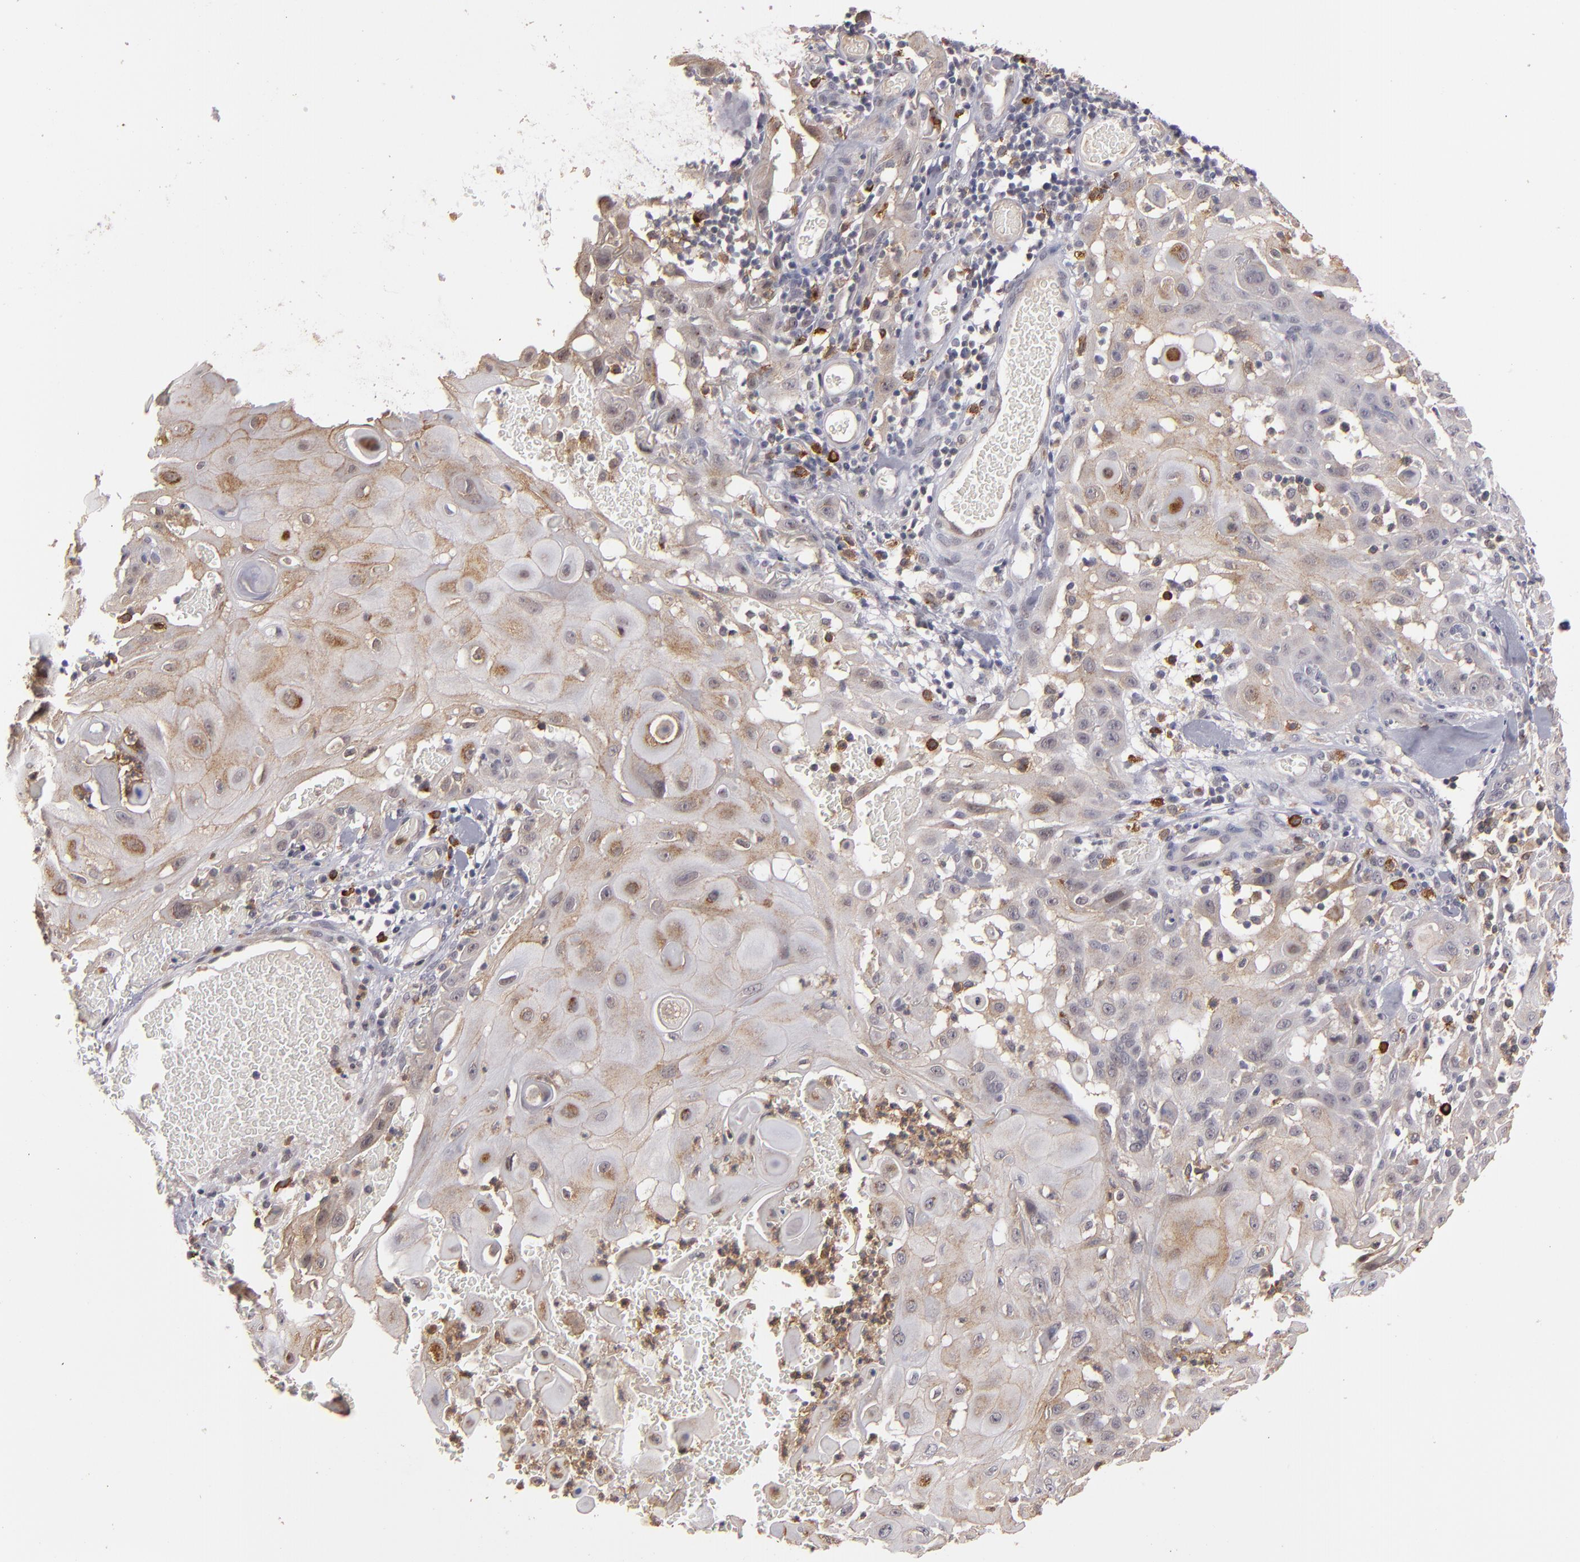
{"staining": {"intensity": "weak", "quantity": ">75%", "location": "cytoplasmic/membranous"}, "tissue": "skin cancer", "cell_type": "Tumor cells", "image_type": "cancer", "snomed": [{"axis": "morphology", "description": "Squamous cell carcinoma, NOS"}, {"axis": "topography", "description": "Skin"}], "caption": "The image exhibits staining of skin cancer (squamous cell carcinoma), revealing weak cytoplasmic/membranous protein expression (brown color) within tumor cells.", "gene": "STX3", "patient": {"sex": "male", "age": 24}}